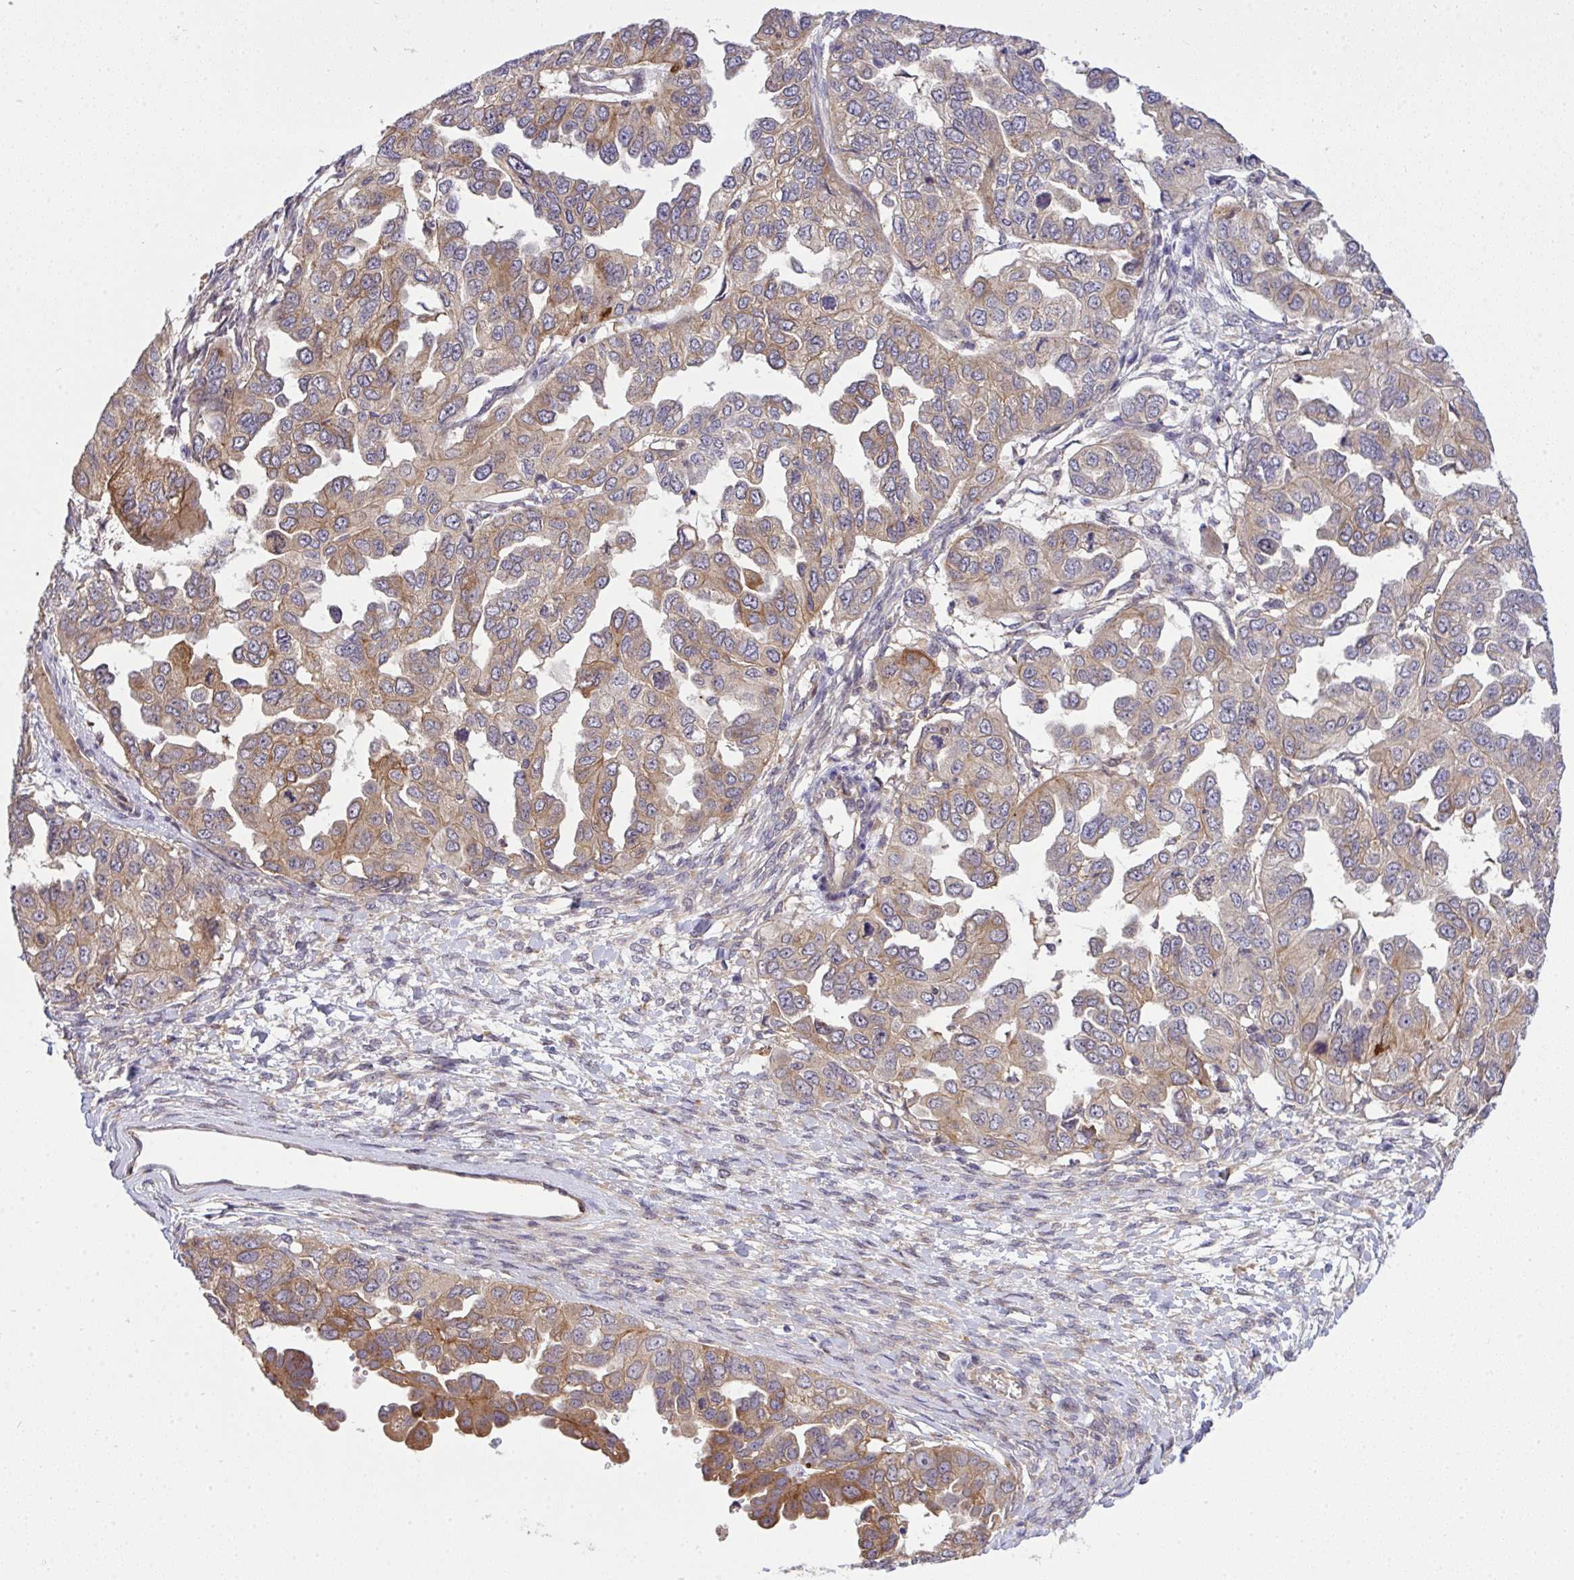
{"staining": {"intensity": "moderate", "quantity": "25%-75%", "location": "cytoplasmic/membranous"}, "tissue": "ovarian cancer", "cell_type": "Tumor cells", "image_type": "cancer", "snomed": [{"axis": "morphology", "description": "Cystadenocarcinoma, serous, NOS"}, {"axis": "topography", "description": "Ovary"}], "caption": "Immunohistochemical staining of ovarian serous cystadenocarcinoma displays medium levels of moderate cytoplasmic/membranous protein positivity in about 25%-75% of tumor cells.", "gene": "SLC9A6", "patient": {"sex": "female", "age": 53}}